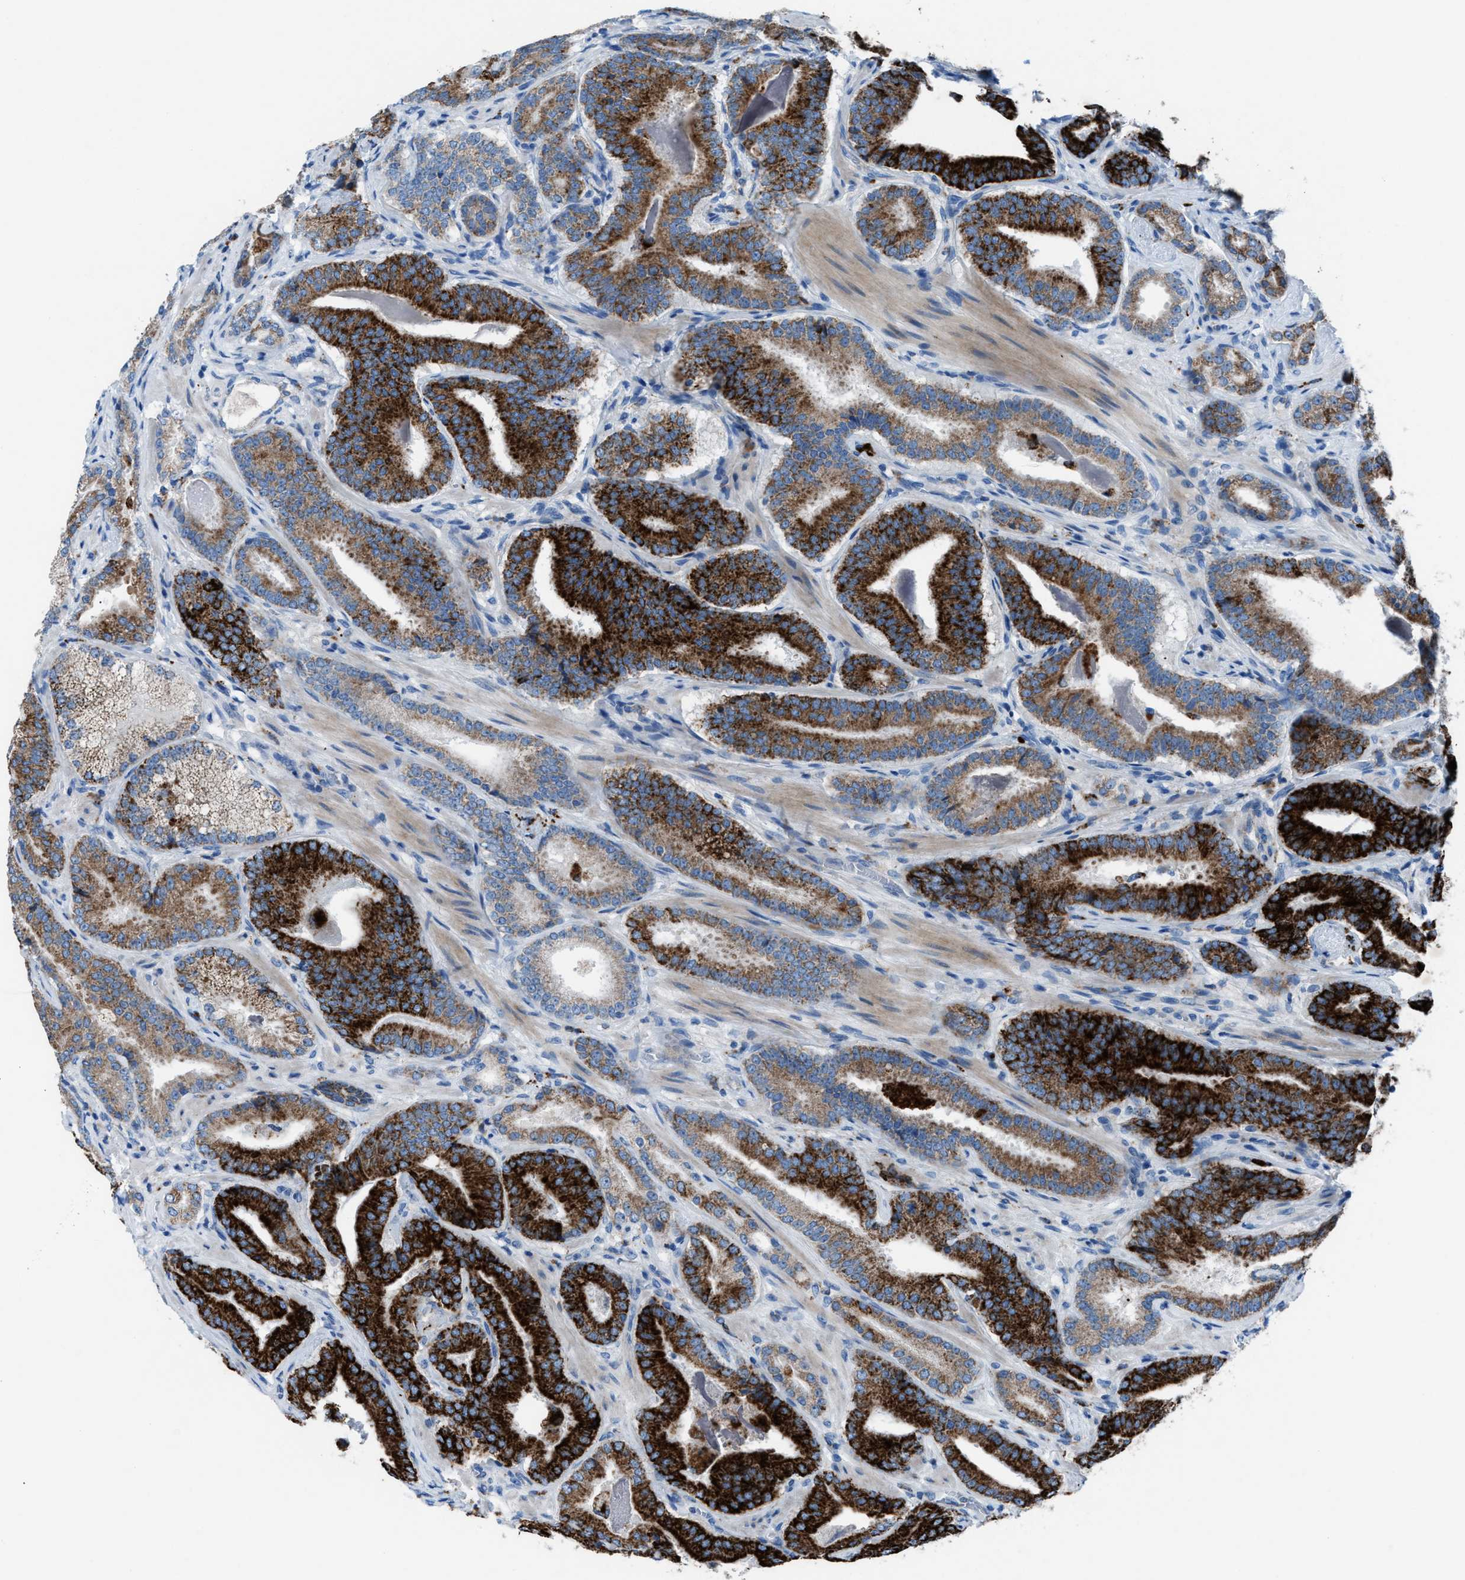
{"staining": {"intensity": "strong", "quantity": ">75%", "location": "cytoplasmic/membranous"}, "tissue": "prostate cancer", "cell_type": "Tumor cells", "image_type": "cancer", "snomed": [{"axis": "morphology", "description": "Adenocarcinoma, Low grade"}, {"axis": "topography", "description": "Prostate"}], "caption": "A brown stain shows strong cytoplasmic/membranous positivity of a protein in human prostate cancer (low-grade adenocarcinoma) tumor cells. Nuclei are stained in blue.", "gene": "CD1B", "patient": {"sex": "male", "age": 51}}